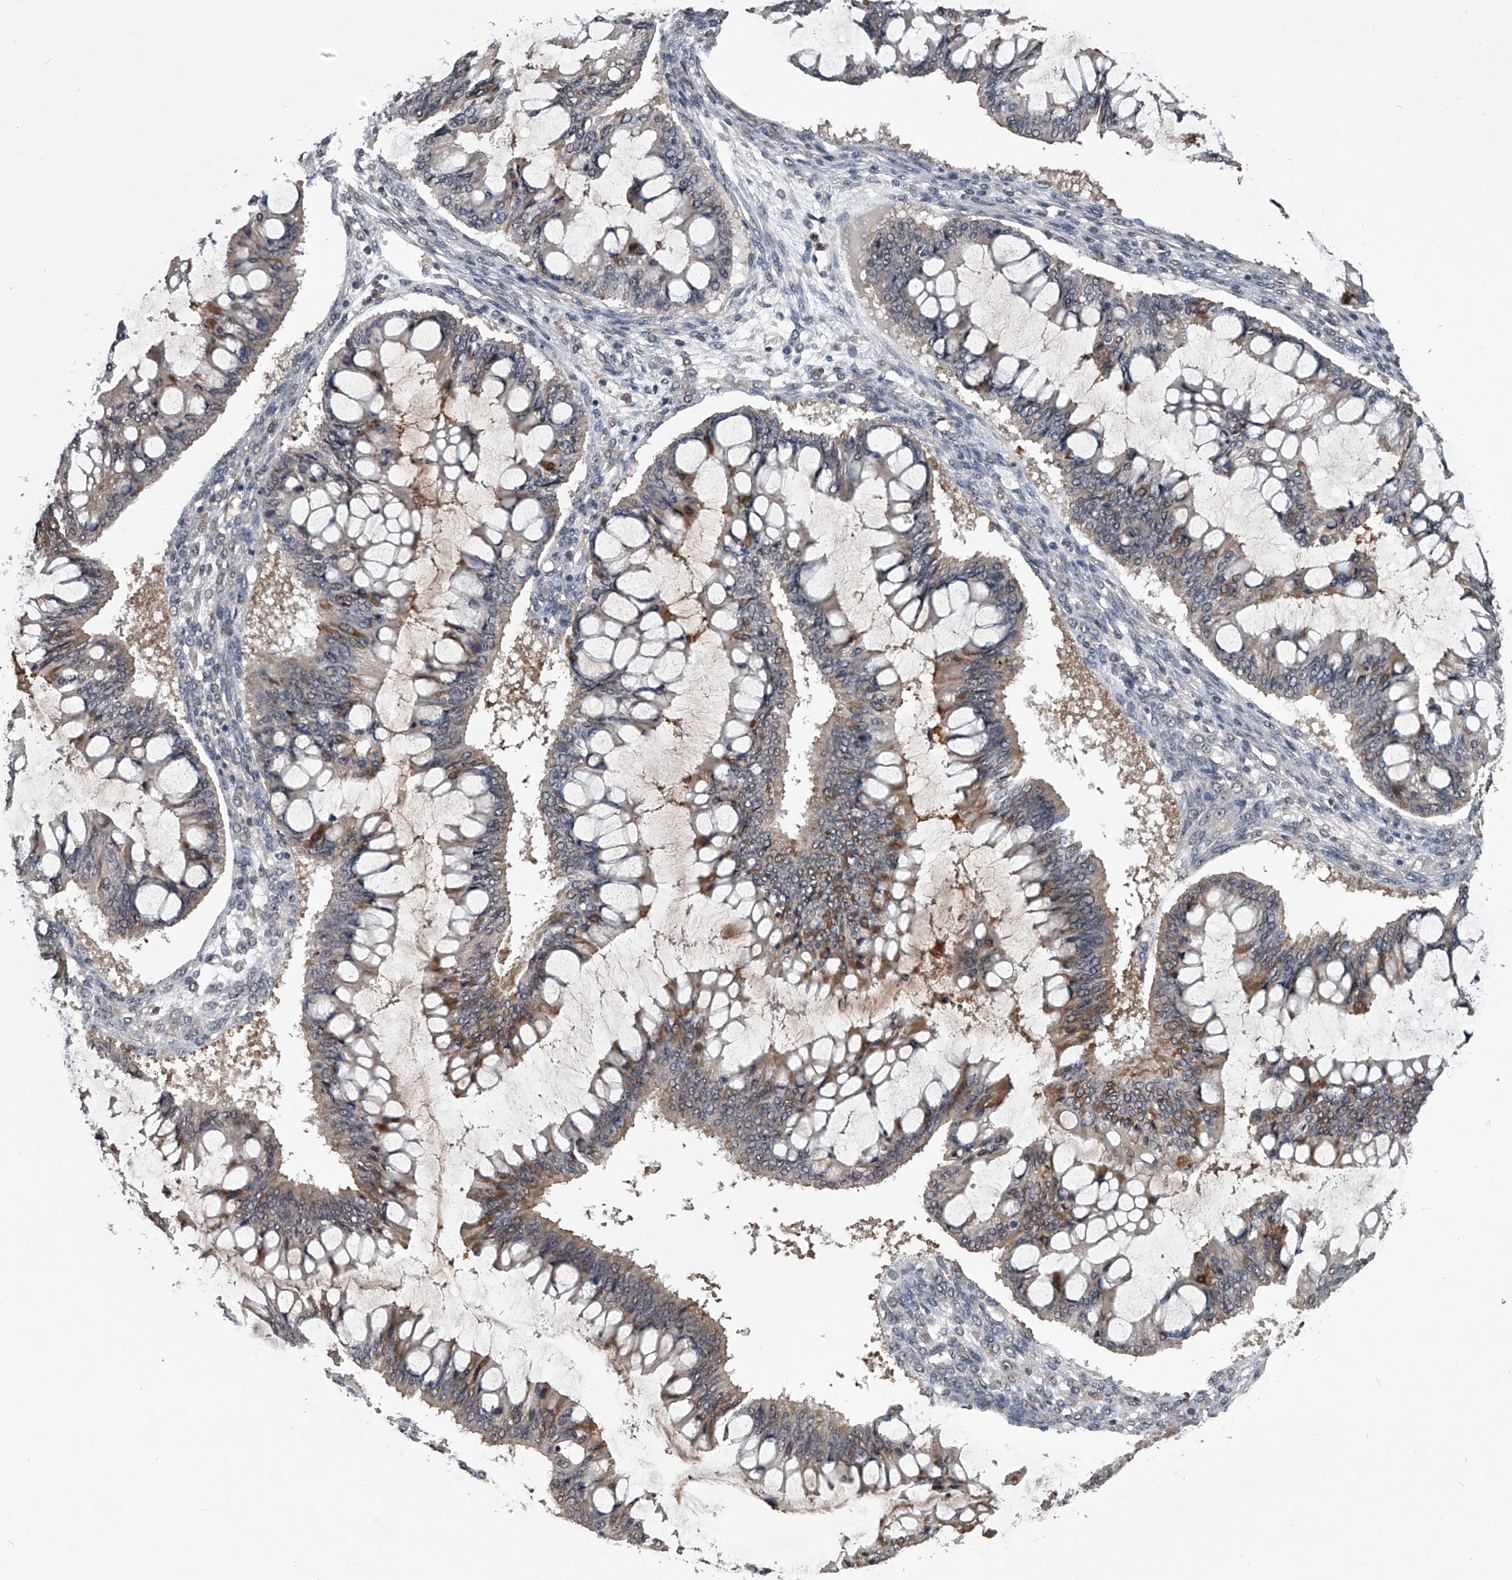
{"staining": {"intensity": "moderate", "quantity": "<25%", "location": "cytoplasmic/membranous"}, "tissue": "ovarian cancer", "cell_type": "Tumor cells", "image_type": "cancer", "snomed": [{"axis": "morphology", "description": "Cystadenocarcinoma, mucinous, NOS"}, {"axis": "topography", "description": "Ovary"}], "caption": "Human ovarian cancer stained with a protein marker exhibits moderate staining in tumor cells.", "gene": "TSNAX", "patient": {"sex": "female", "age": 73}}